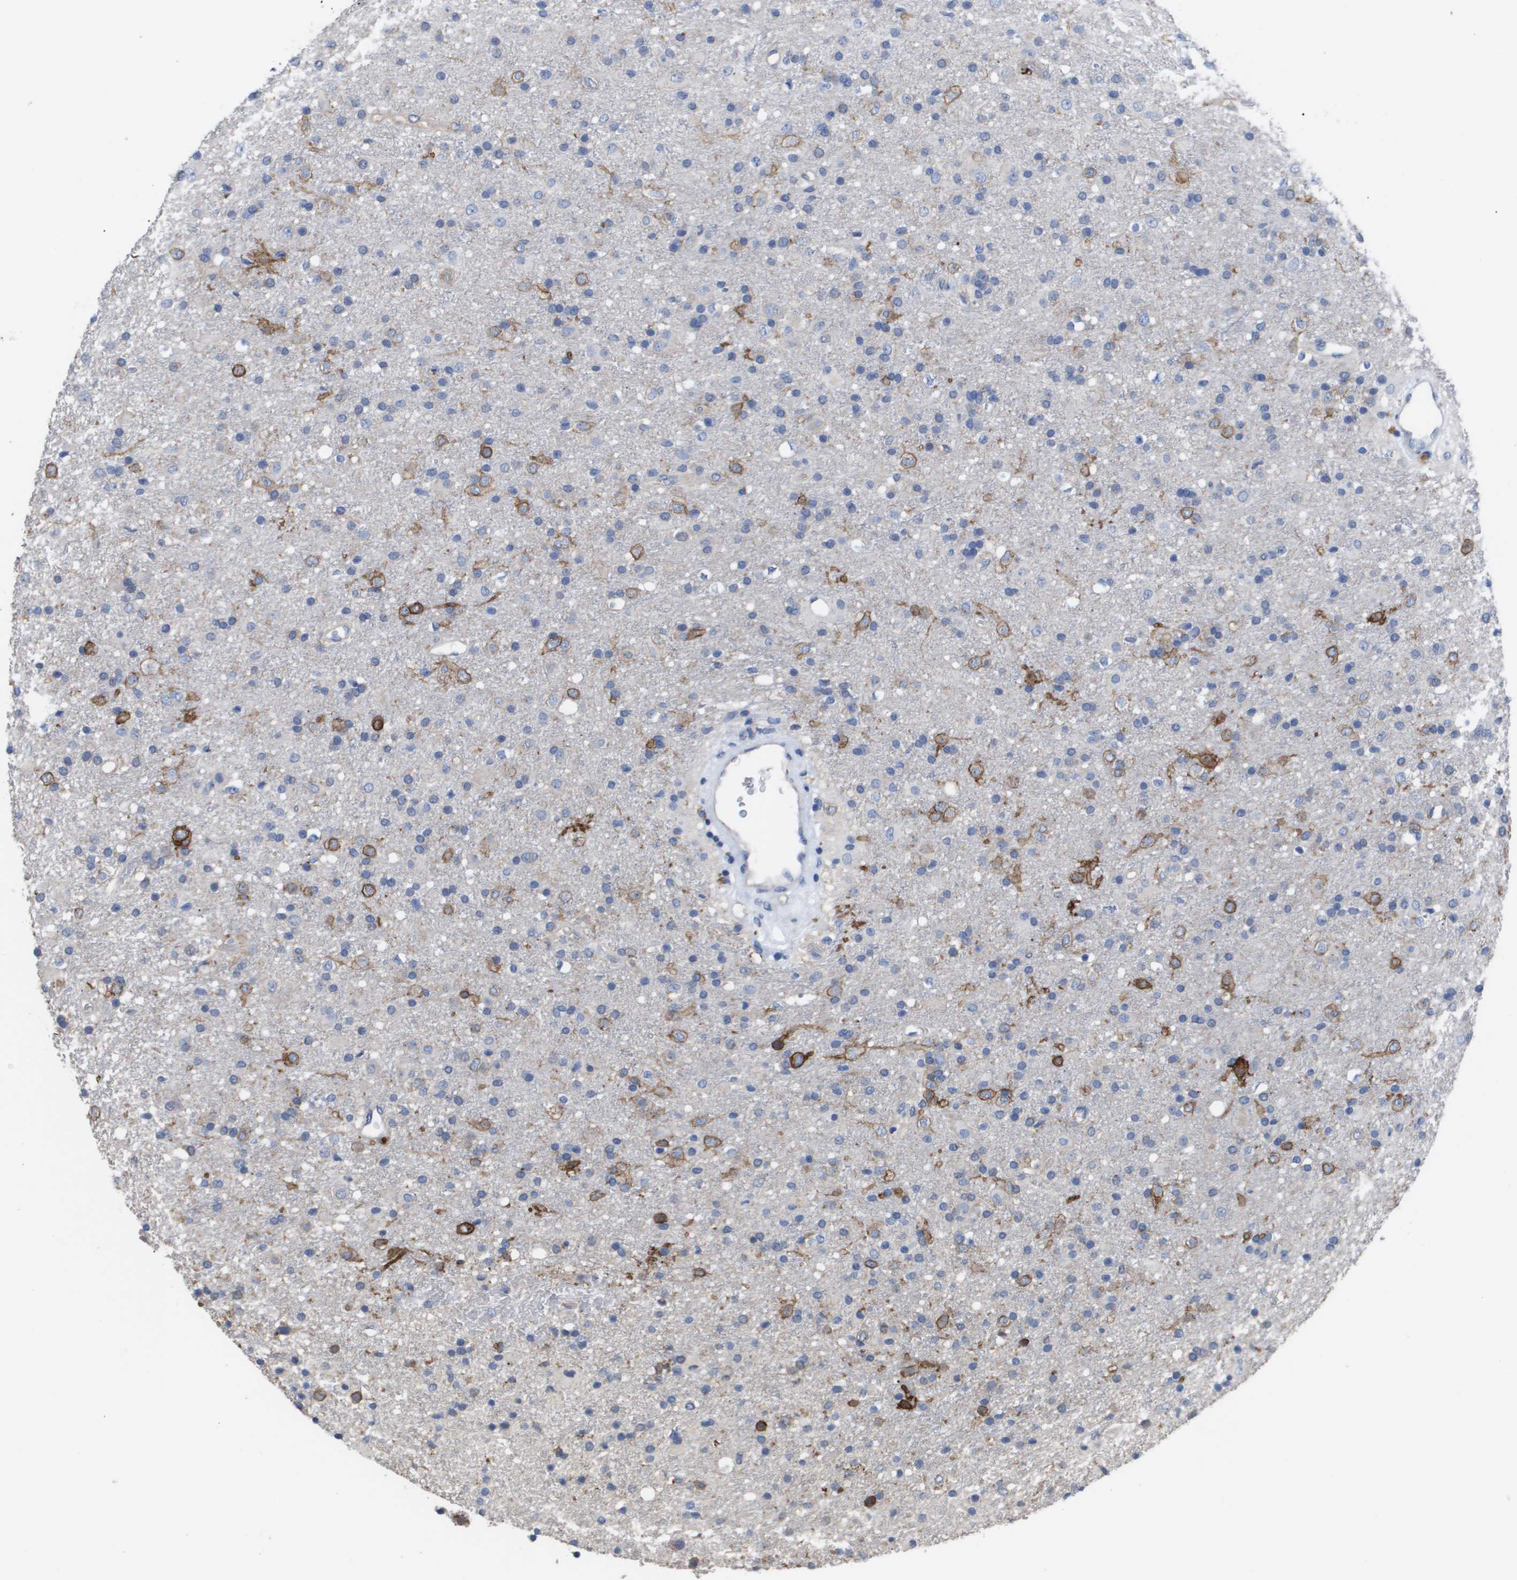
{"staining": {"intensity": "moderate", "quantity": "<25%", "location": "cytoplasmic/membranous"}, "tissue": "glioma", "cell_type": "Tumor cells", "image_type": "cancer", "snomed": [{"axis": "morphology", "description": "Glioma, malignant, Low grade"}, {"axis": "topography", "description": "Brain"}], "caption": "Tumor cells exhibit low levels of moderate cytoplasmic/membranous expression in approximately <25% of cells in malignant low-grade glioma. Ihc stains the protein of interest in brown and the nuclei are stained blue.", "gene": "SERPINA6", "patient": {"sex": "male", "age": 65}}